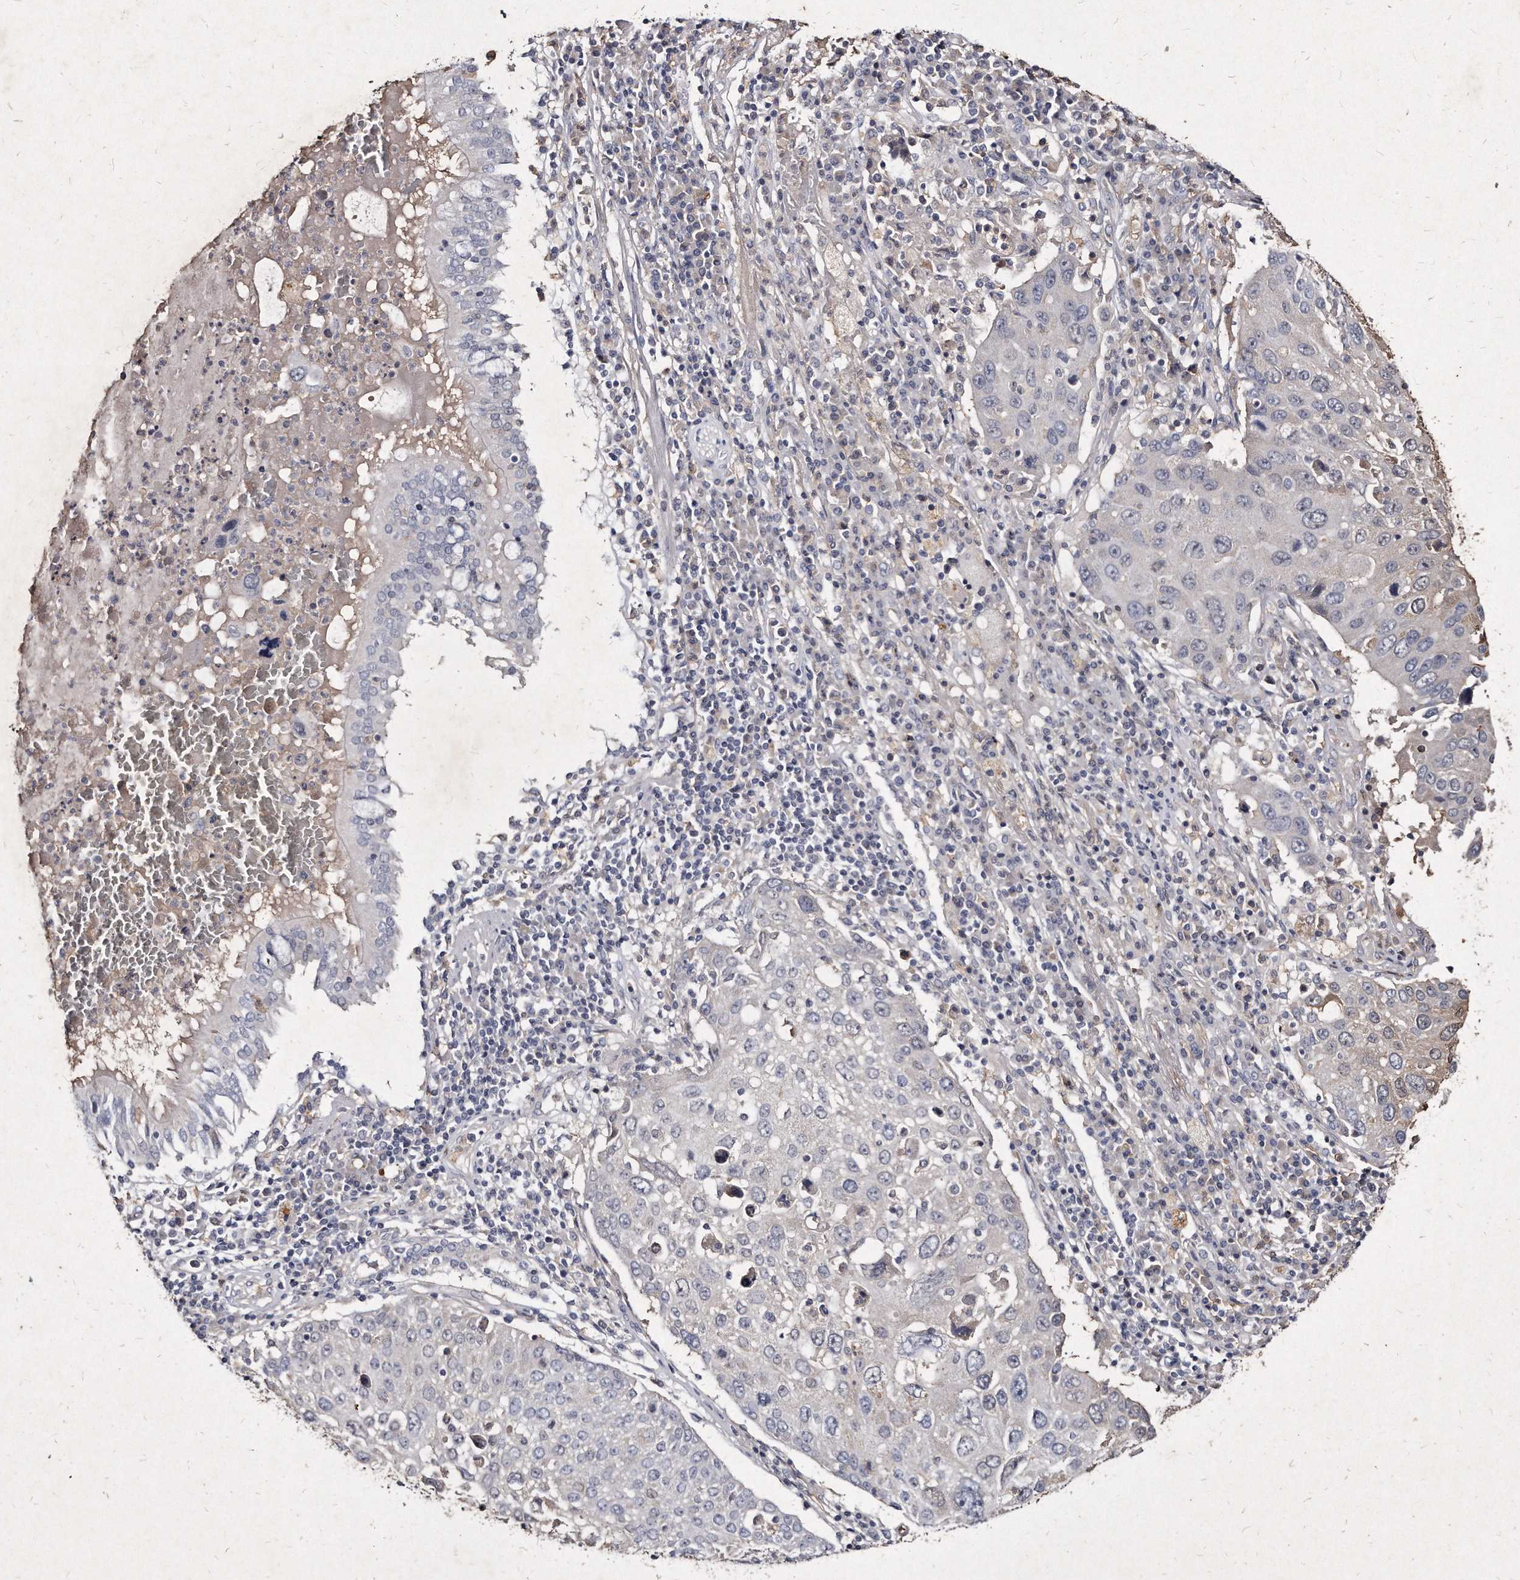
{"staining": {"intensity": "negative", "quantity": "none", "location": "none"}, "tissue": "lung cancer", "cell_type": "Tumor cells", "image_type": "cancer", "snomed": [{"axis": "morphology", "description": "Squamous cell carcinoma, NOS"}, {"axis": "topography", "description": "Lung"}], "caption": "Immunohistochemical staining of lung cancer (squamous cell carcinoma) reveals no significant staining in tumor cells.", "gene": "KLHDC3", "patient": {"sex": "male", "age": 65}}